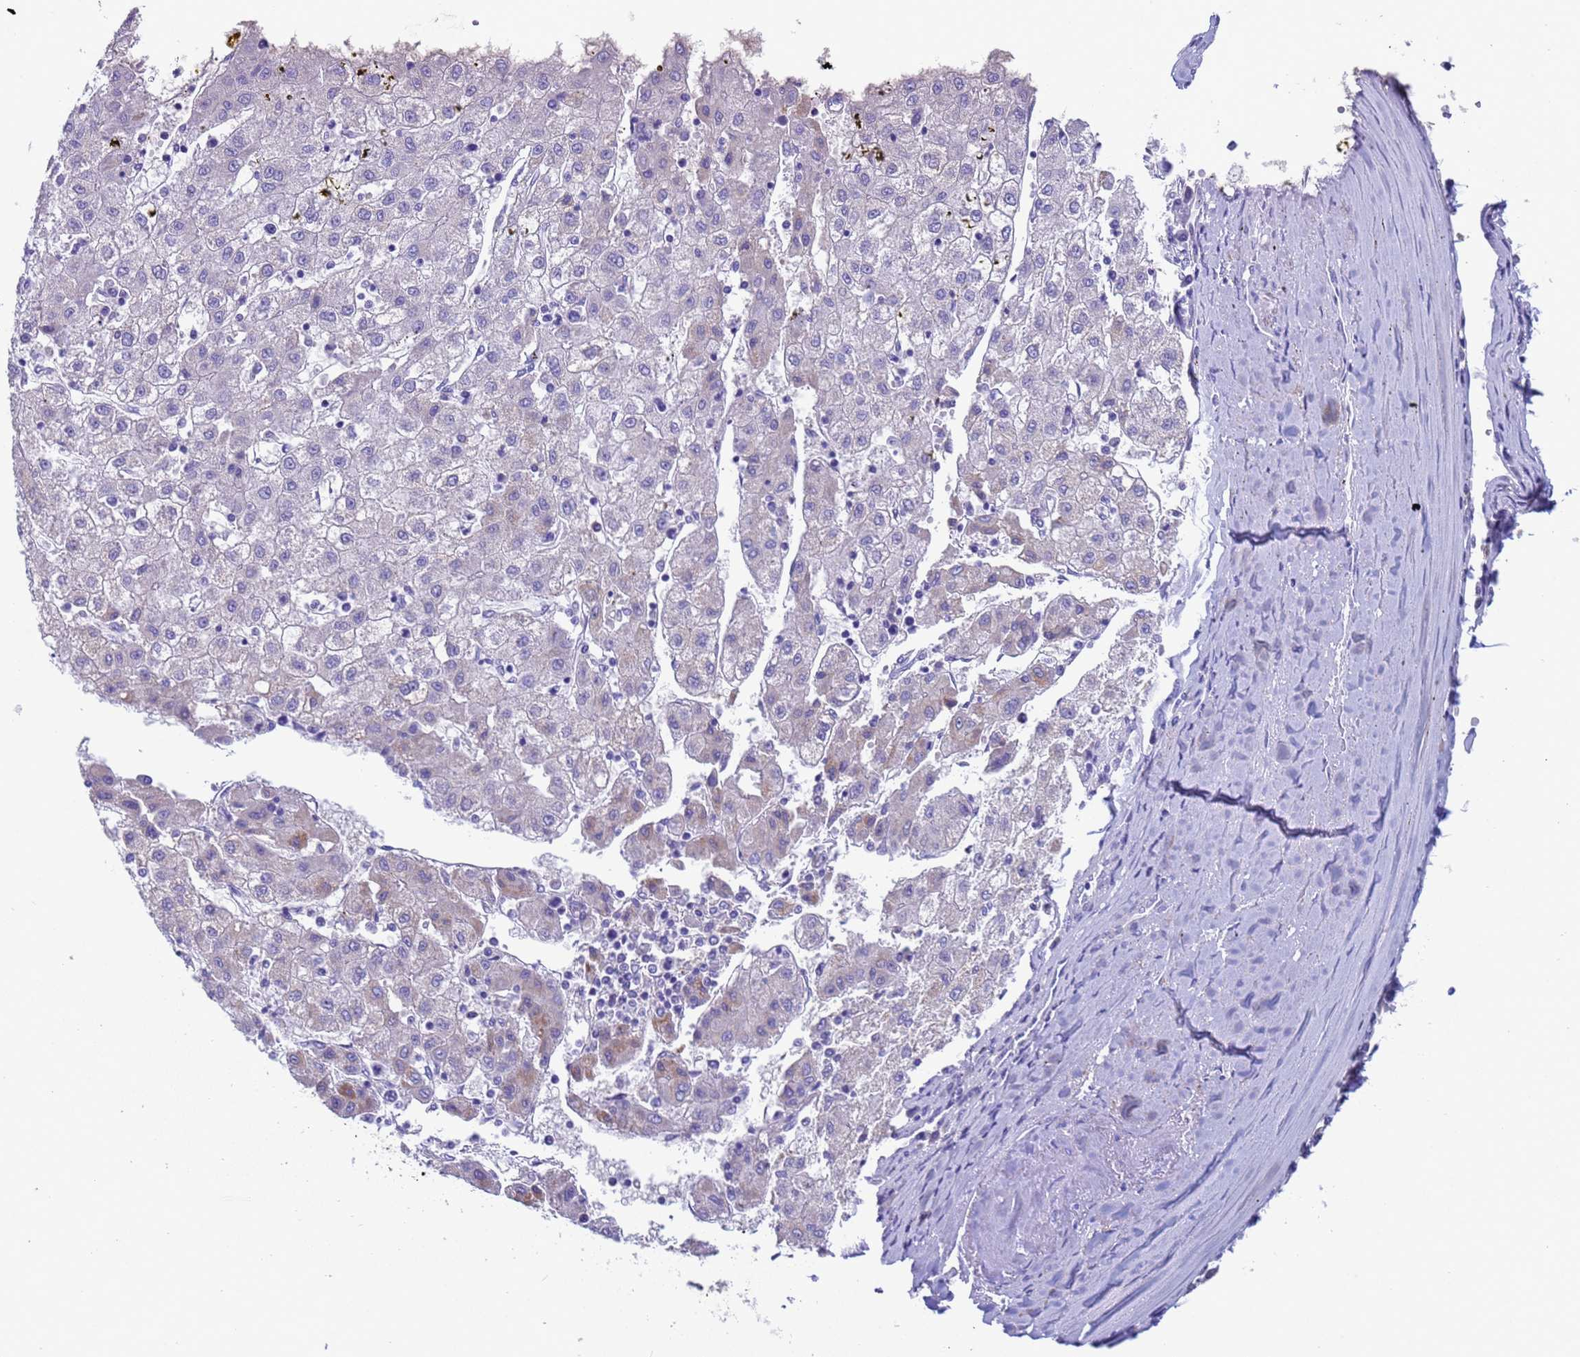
{"staining": {"intensity": "weak", "quantity": "<25%", "location": "cytoplasmic/membranous"}, "tissue": "liver cancer", "cell_type": "Tumor cells", "image_type": "cancer", "snomed": [{"axis": "morphology", "description": "Carcinoma, Hepatocellular, NOS"}, {"axis": "topography", "description": "Liver"}], "caption": "IHC image of human liver cancer stained for a protein (brown), which demonstrates no expression in tumor cells.", "gene": "ZNF248", "patient": {"sex": "male", "age": 72}}